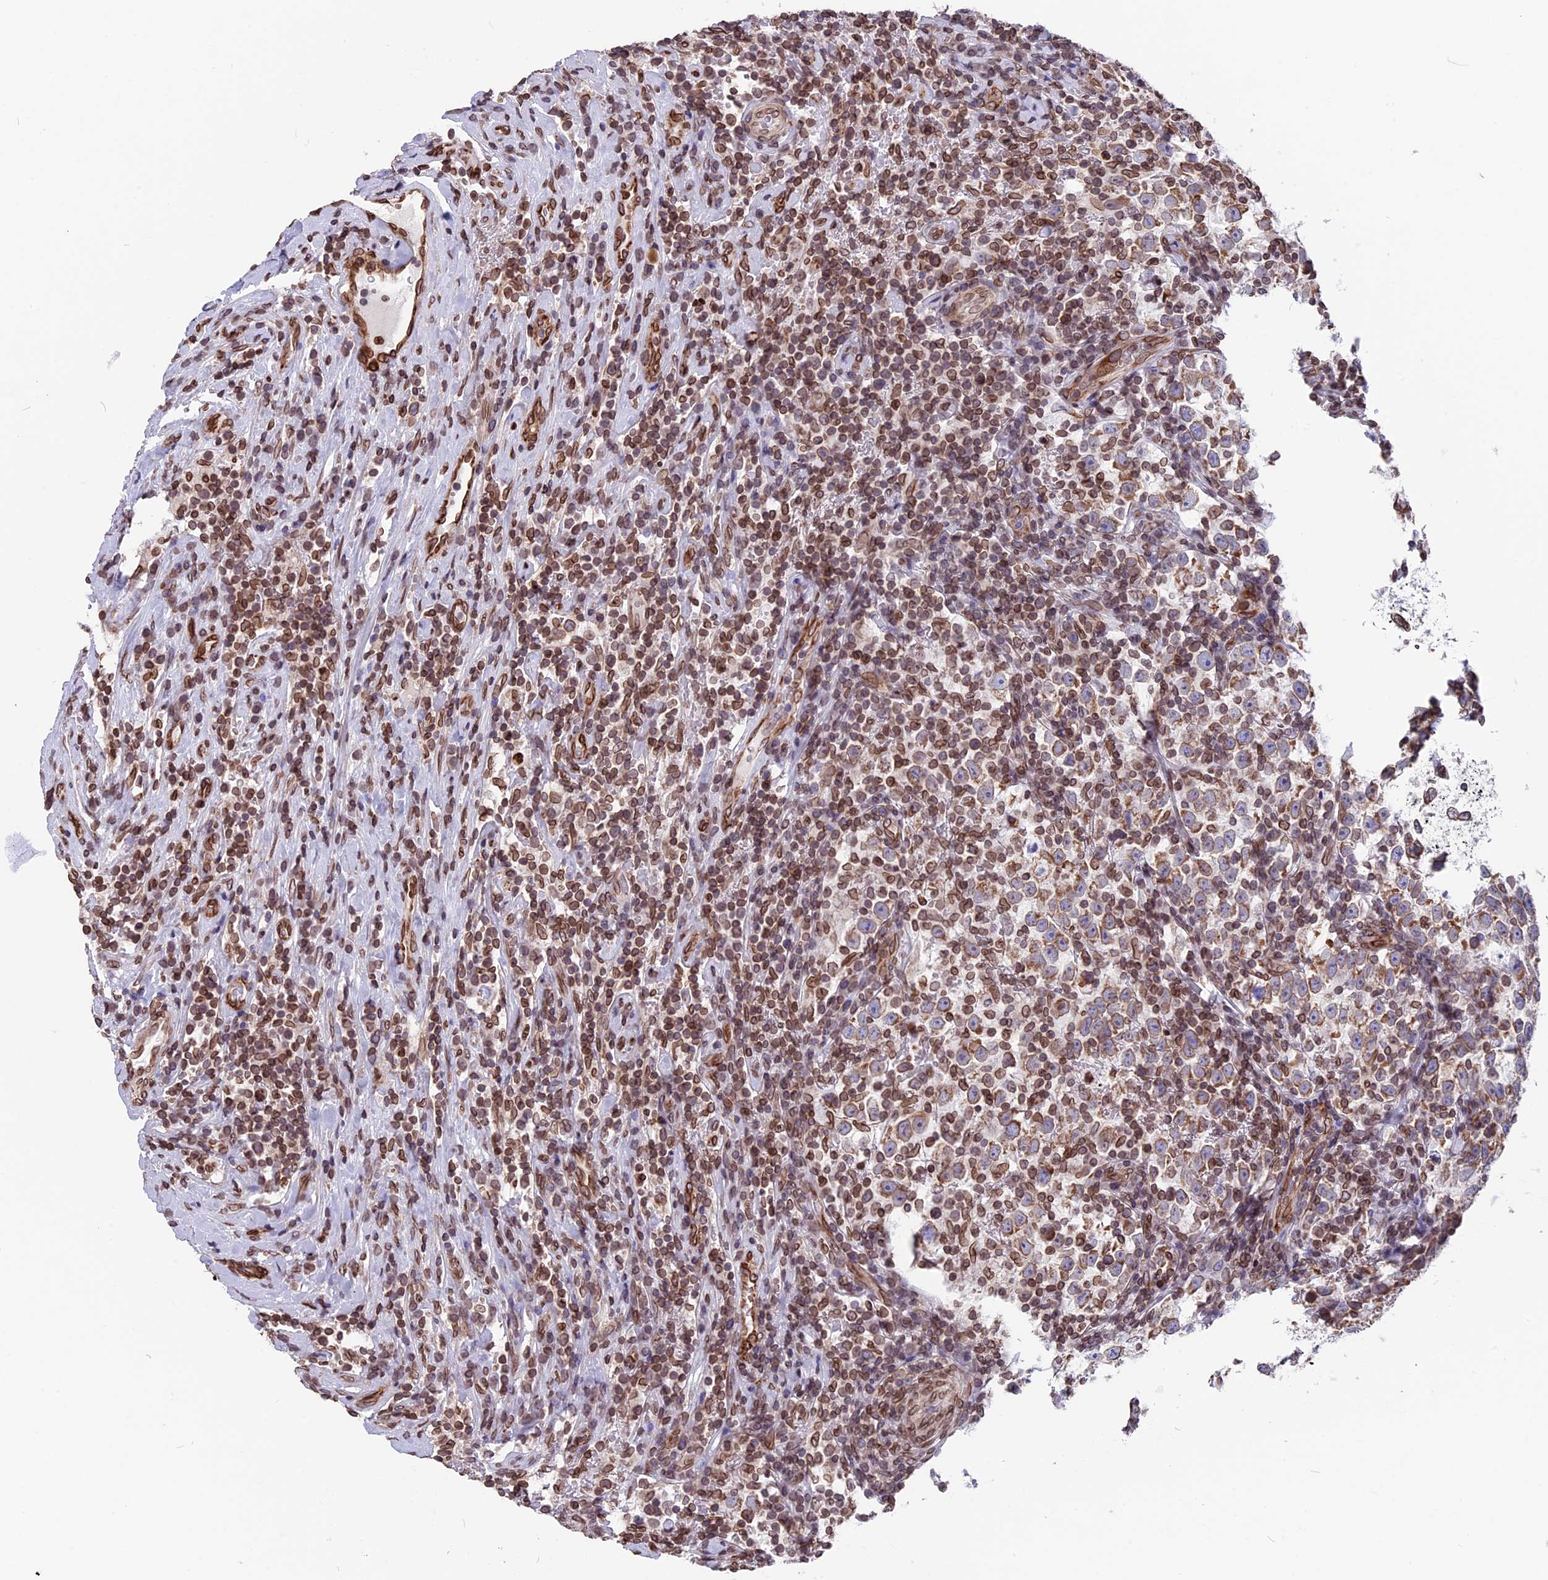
{"staining": {"intensity": "moderate", "quantity": ">75%", "location": "cytoplasmic/membranous,nuclear"}, "tissue": "testis cancer", "cell_type": "Tumor cells", "image_type": "cancer", "snomed": [{"axis": "morphology", "description": "Normal tissue, NOS"}, {"axis": "morphology", "description": "Seminoma, NOS"}, {"axis": "topography", "description": "Testis"}], "caption": "Testis cancer (seminoma) stained for a protein exhibits moderate cytoplasmic/membranous and nuclear positivity in tumor cells.", "gene": "PTCHD4", "patient": {"sex": "male", "age": 43}}